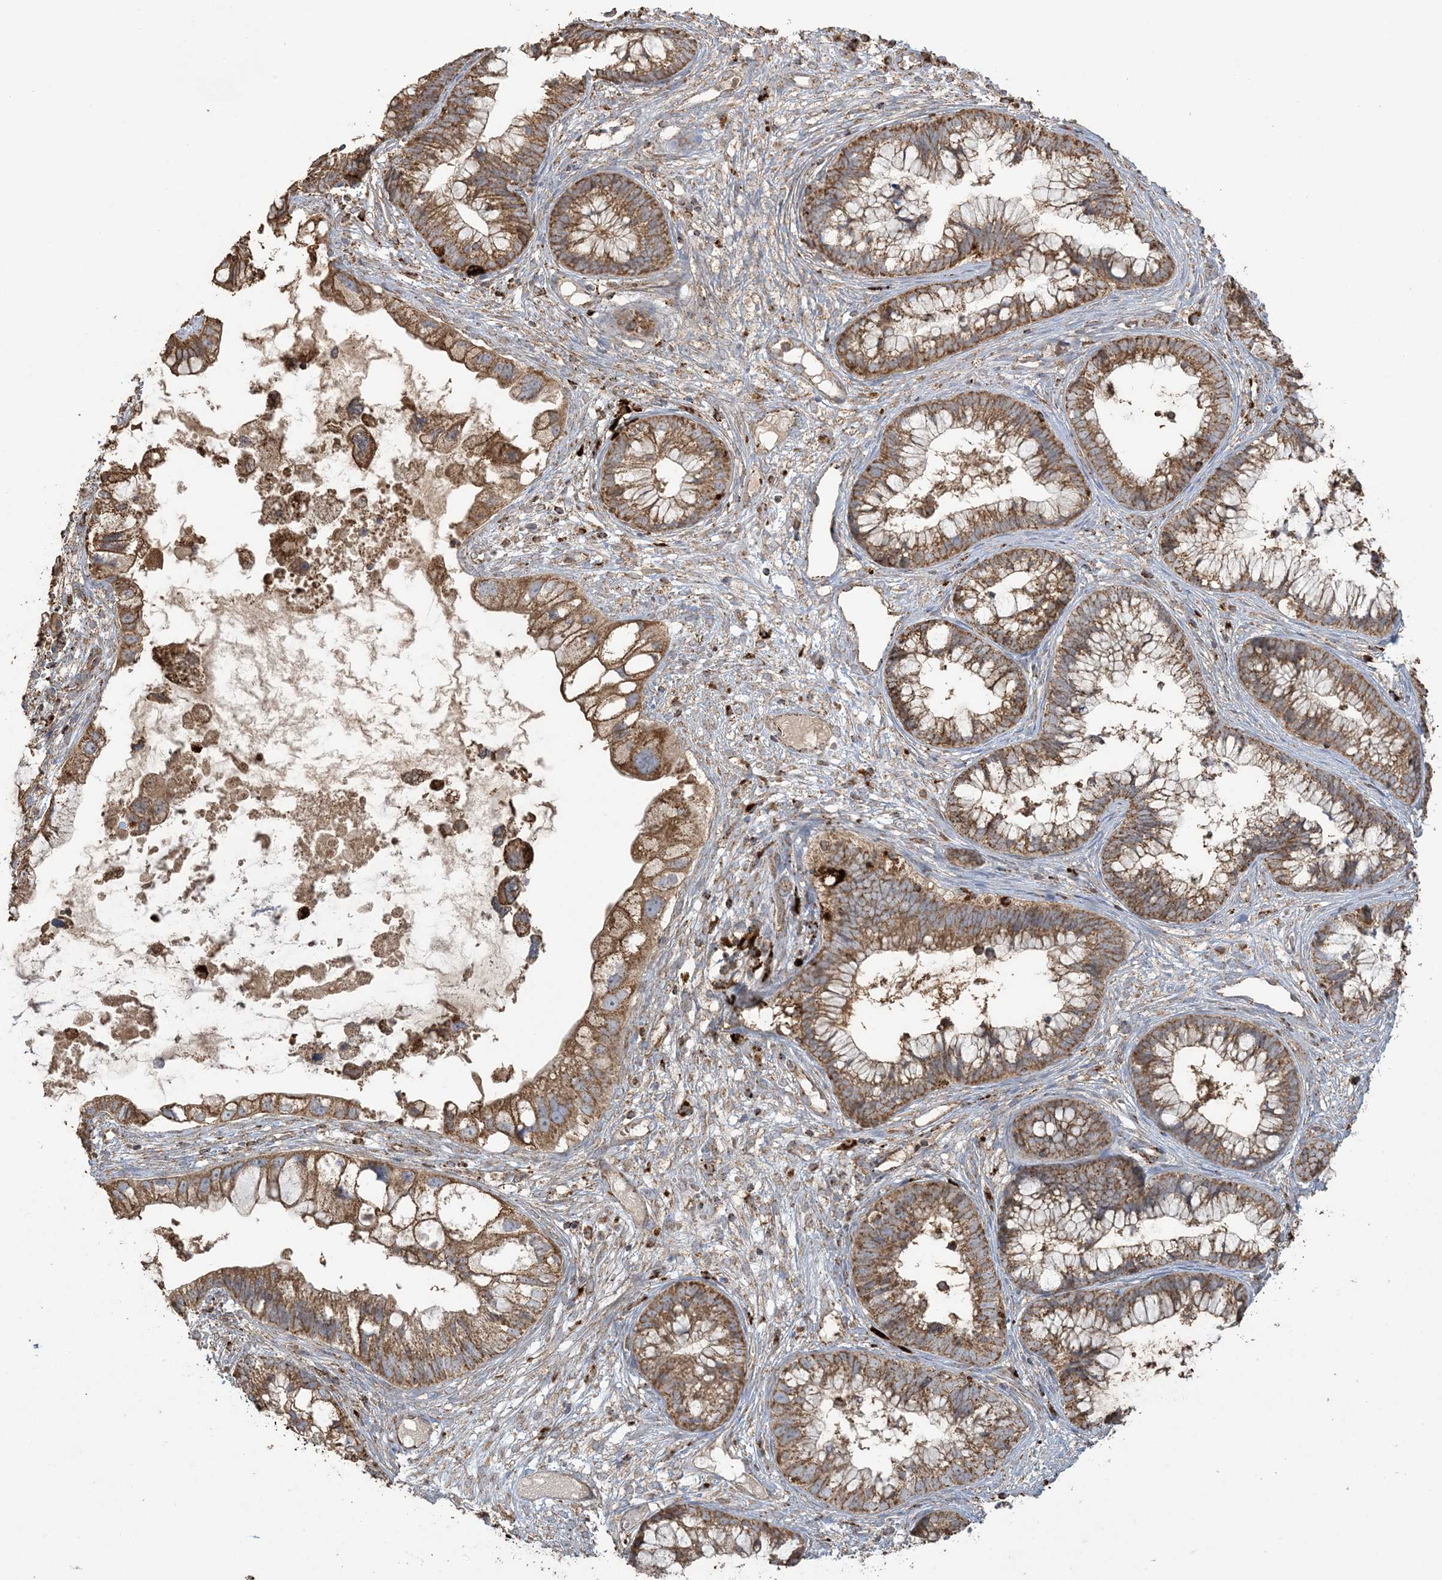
{"staining": {"intensity": "moderate", "quantity": ">75%", "location": "cytoplasmic/membranous"}, "tissue": "cervical cancer", "cell_type": "Tumor cells", "image_type": "cancer", "snomed": [{"axis": "morphology", "description": "Adenocarcinoma, NOS"}, {"axis": "topography", "description": "Cervix"}], "caption": "The photomicrograph shows immunohistochemical staining of cervical adenocarcinoma. There is moderate cytoplasmic/membranous expression is seen in about >75% of tumor cells.", "gene": "AGA", "patient": {"sex": "female", "age": 44}}